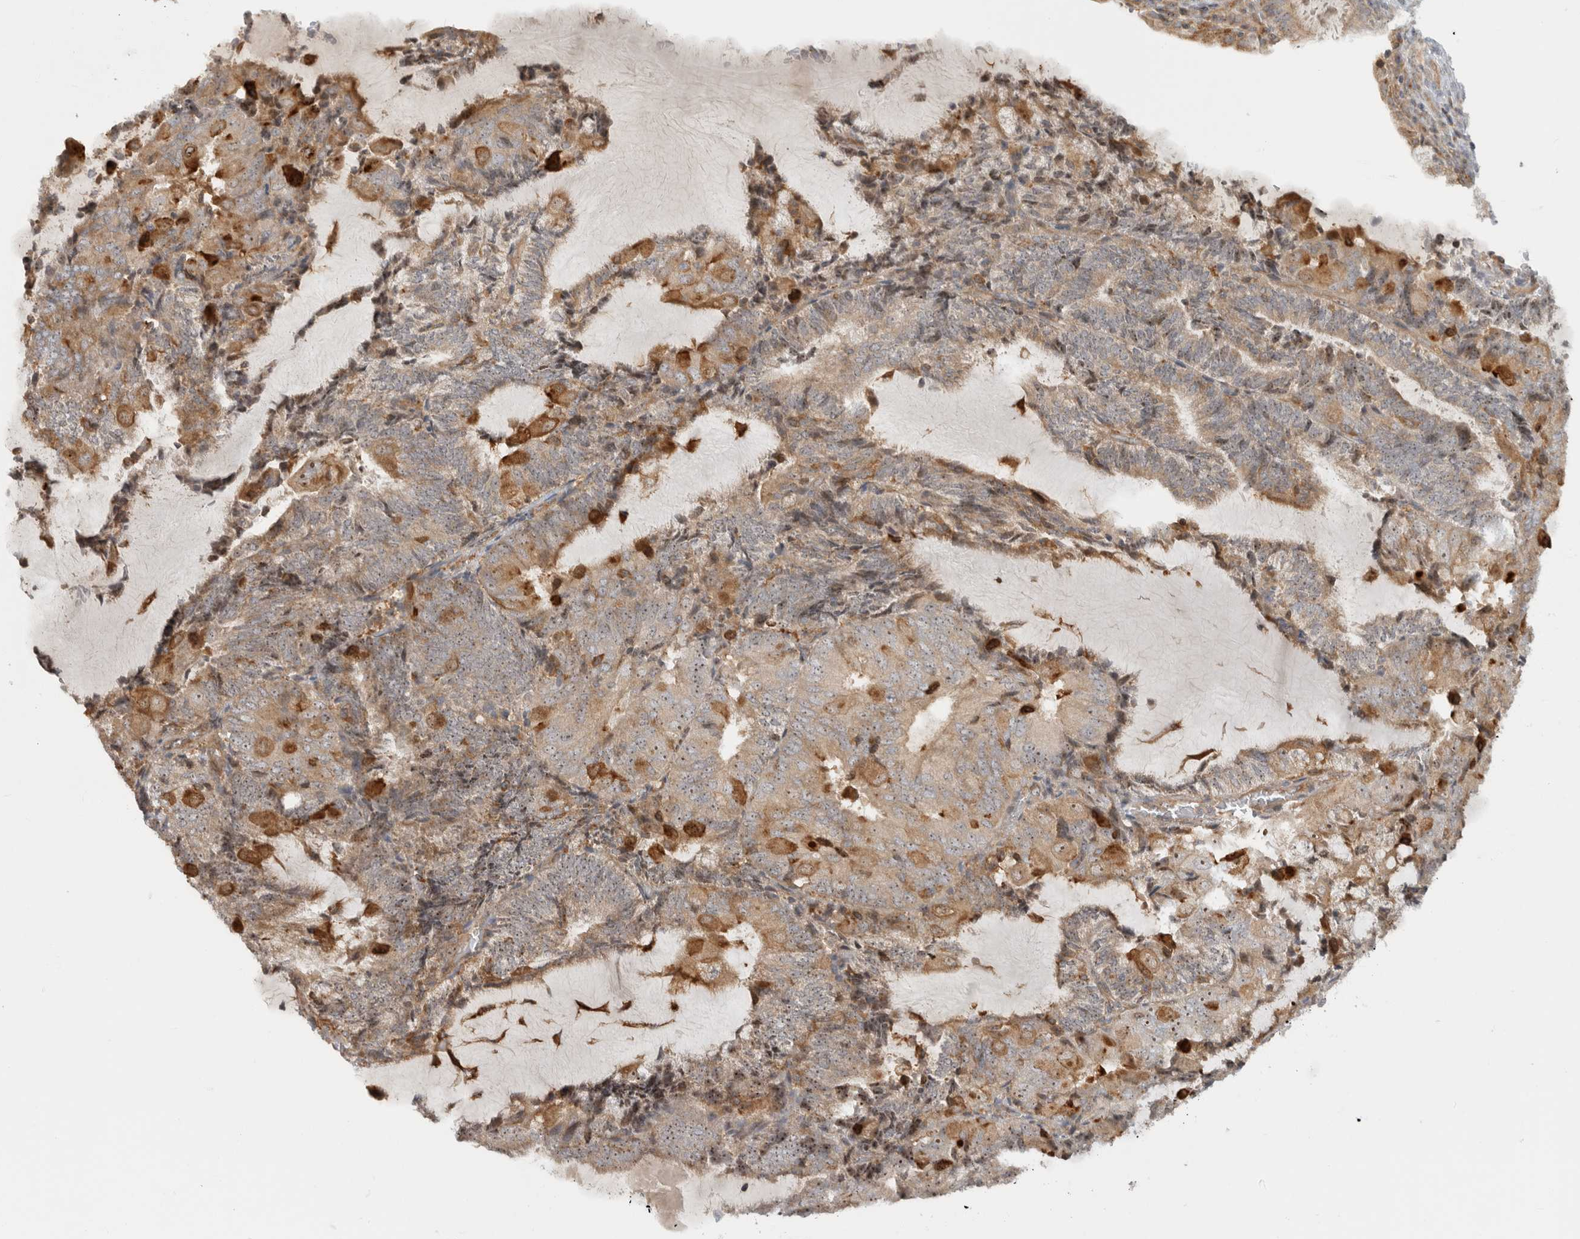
{"staining": {"intensity": "moderate", "quantity": ">75%", "location": "cytoplasmic/membranous,nuclear"}, "tissue": "endometrial cancer", "cell_type": "Tumor cells", "image_type": "cancer", "snomed": [{"axis": "morphology", "description": "Adenocarcinoma, NOS"}, {"axis": "topography", "description": "Endometrium"}], "caption": "Immunohistochemical staining of endometrial adenocarcinoma reveals medium levels of moderate cytoplasmic/membranous and nuclear protein staining in approximately >75% of tumor cells.", "gene": "WASF2", "patient": {"sex": "female", "age": 81}}